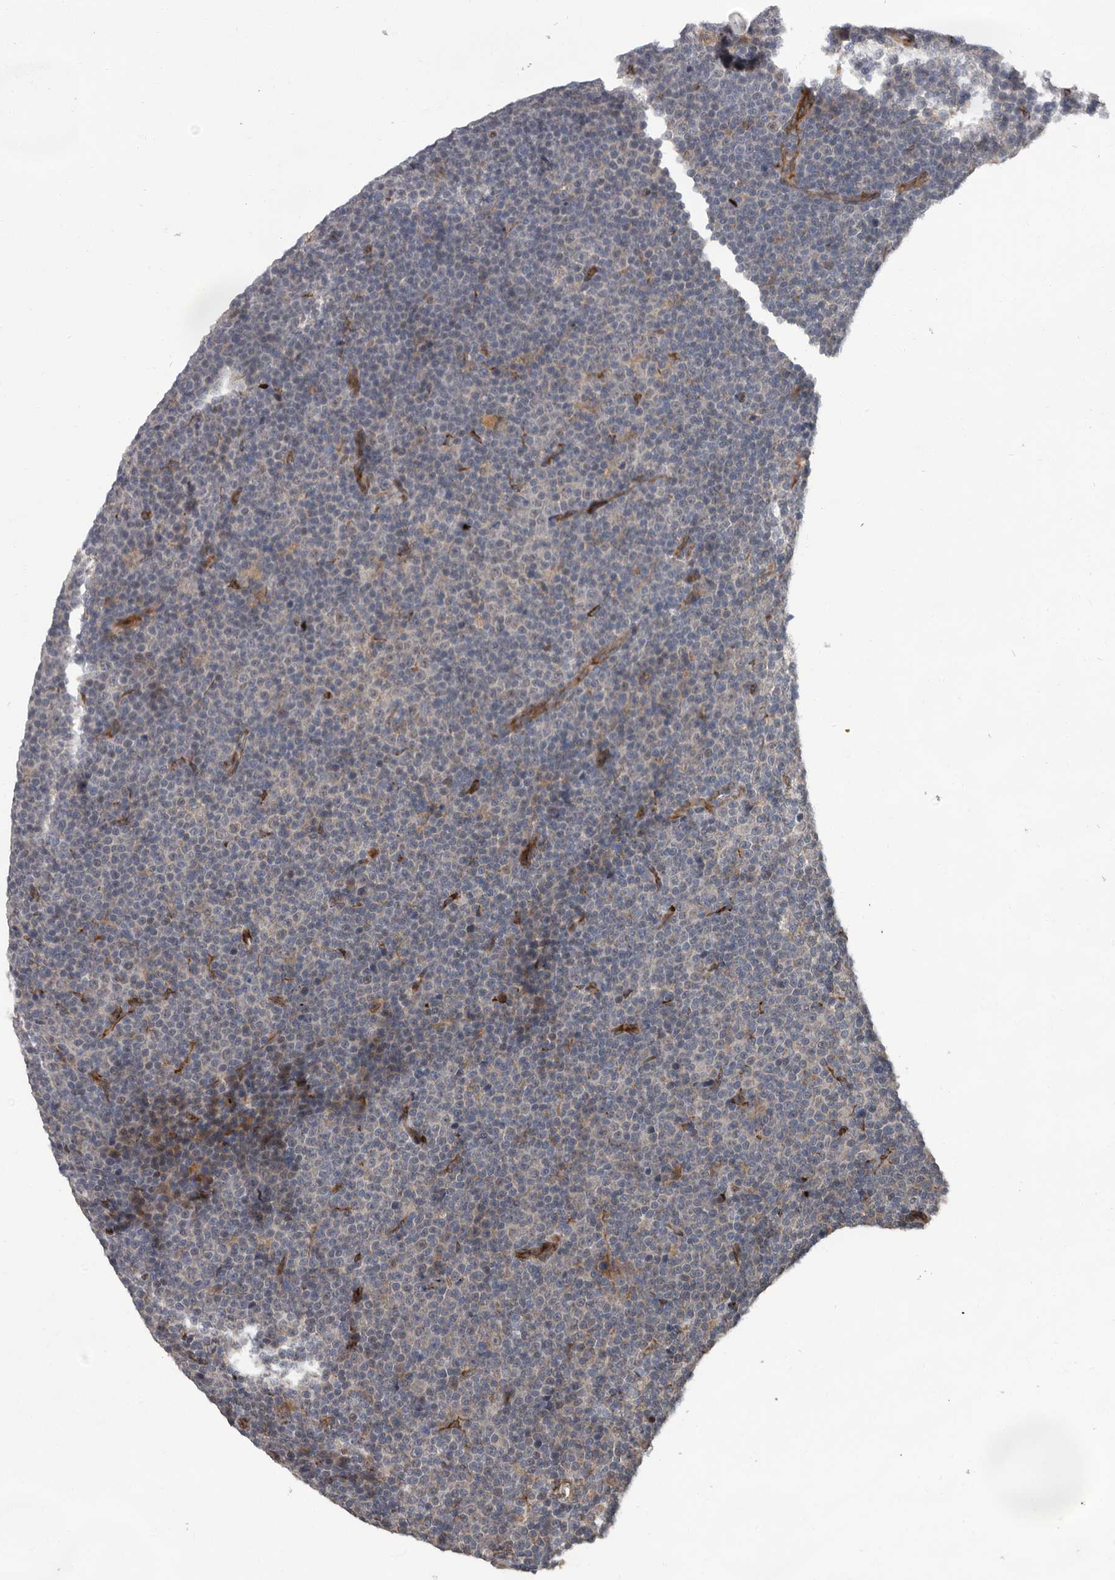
{"staining": {"intensity": "weak", "quantity": "<25%", "location": "nuclear"}, "tissue": "lymphoma", "cell_type": "Tumor cells", "image_type": "cancer", "snomed": [{"axis": "morphology", "description": "Malignant lymphoma, non-Hodgkin's type, Low grade"}, {"axis": "topography", "description": "Lymph node"}], "caption": "High power microscopy photomicrograph of an immunohistochemistry (IHC) photomicrograph of low-grade malignant lymphoma, non-Hodgkin's type, revealing no significant expression in tumor cells.", "gene": "MTF1", "patient": {"sex": "female", "age": 67}}